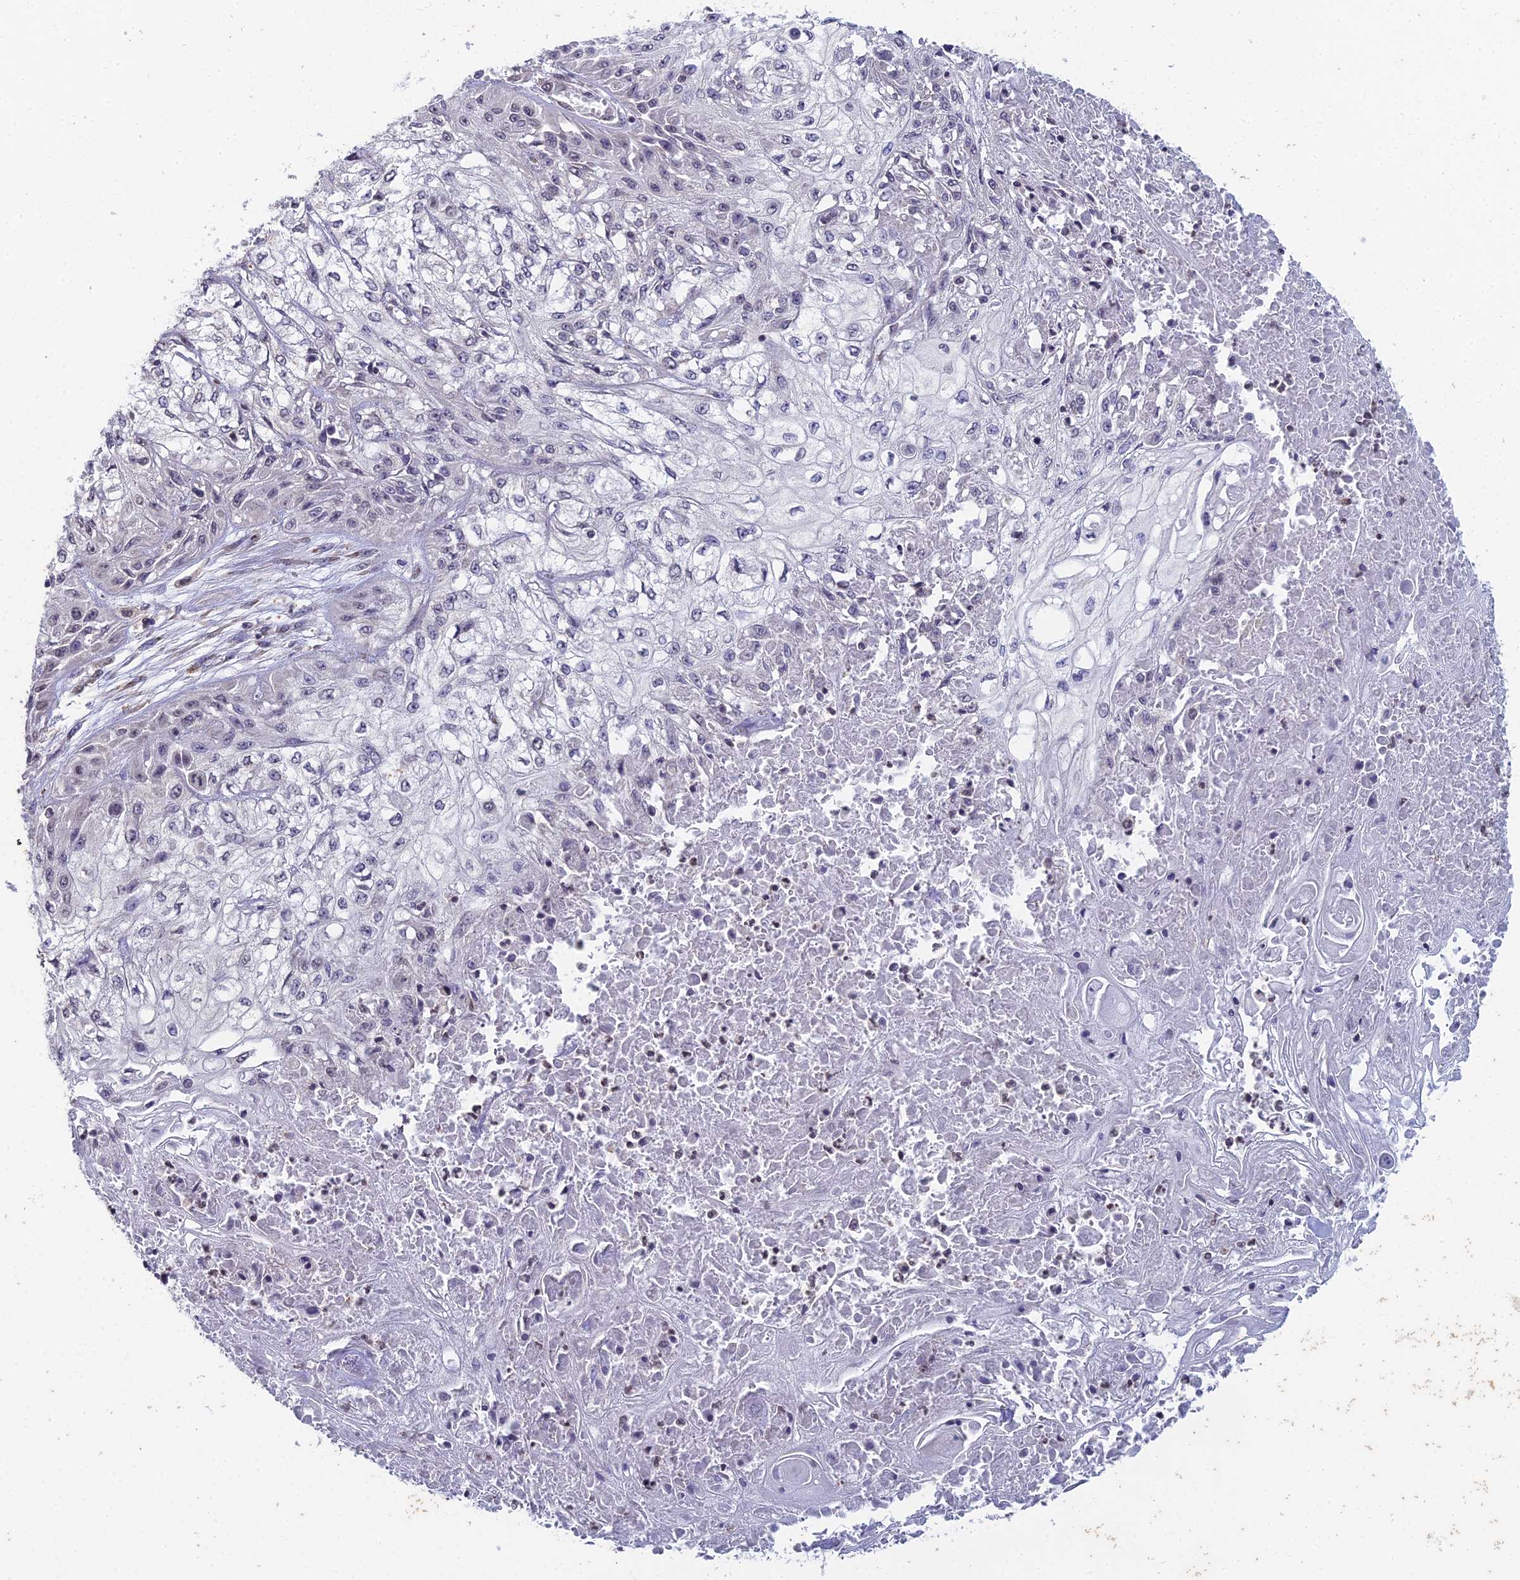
{"staining": {"intensity": "negative", "quantity": "none", "location": "none"}, "tissue": "skin cancer", "cell_type": "Tumor cells", "image_type": "cancer", "snomed": [{"axis": "morphology", "description": "Squamous cell carcinoma, NOS"}, {"axis": "morphology", "description": "Squamous cell carcinoma, metastatic, NOS"}, {"axis": "topography", "description": "Skin"}, {"axis": "topography", "description": "Lymph node"}], "caption": "The immunohistochemistry (IHC) histopathology image has no significant expression in tumor cells of skin cancer tissue.", "gene": "PRR22", "patient": {"sex": "male", "age": 75}}